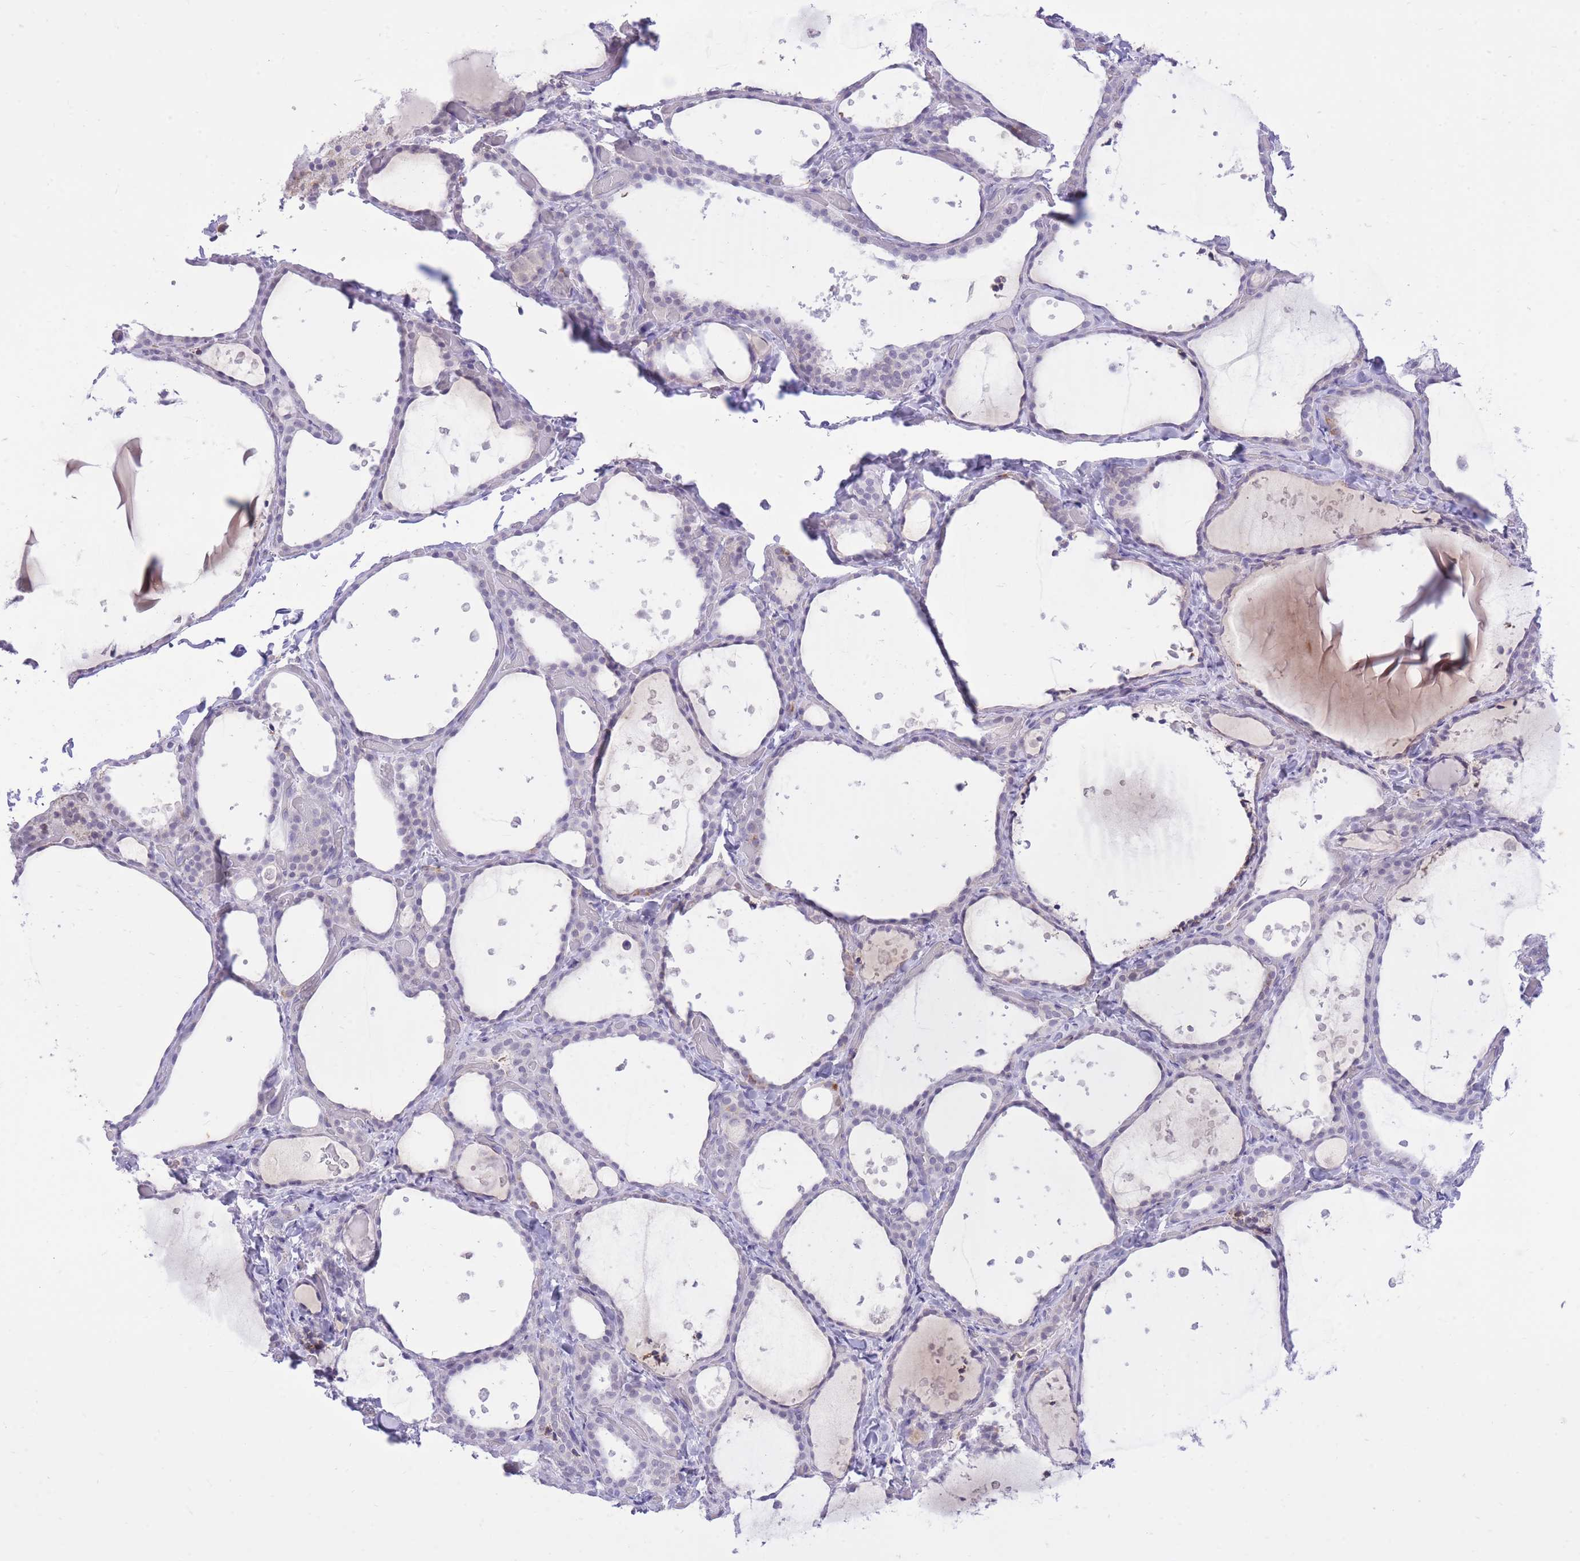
{"staining": {"intensity": "negative", "quantity": "none", "location": "none"}, "tissue": "thyroid gland", "cell_type": "Glandular cells", "image_type": "normal", "snomed": [{"axis": "morphology", "description": "Normal tissue, NOS"}, {"axis": "topography", "description": "Thyroid gland"}], "caption": "This is a image of IHC staining of normal thyroid gland, which shows no positivity in glandular cells. (Brightfield microscopy of DAB (3,3'-diaminobenzidine) IHC at high magnification).", "gene": "DENND2D", "patient": {"sex": "female", "age": 44}}